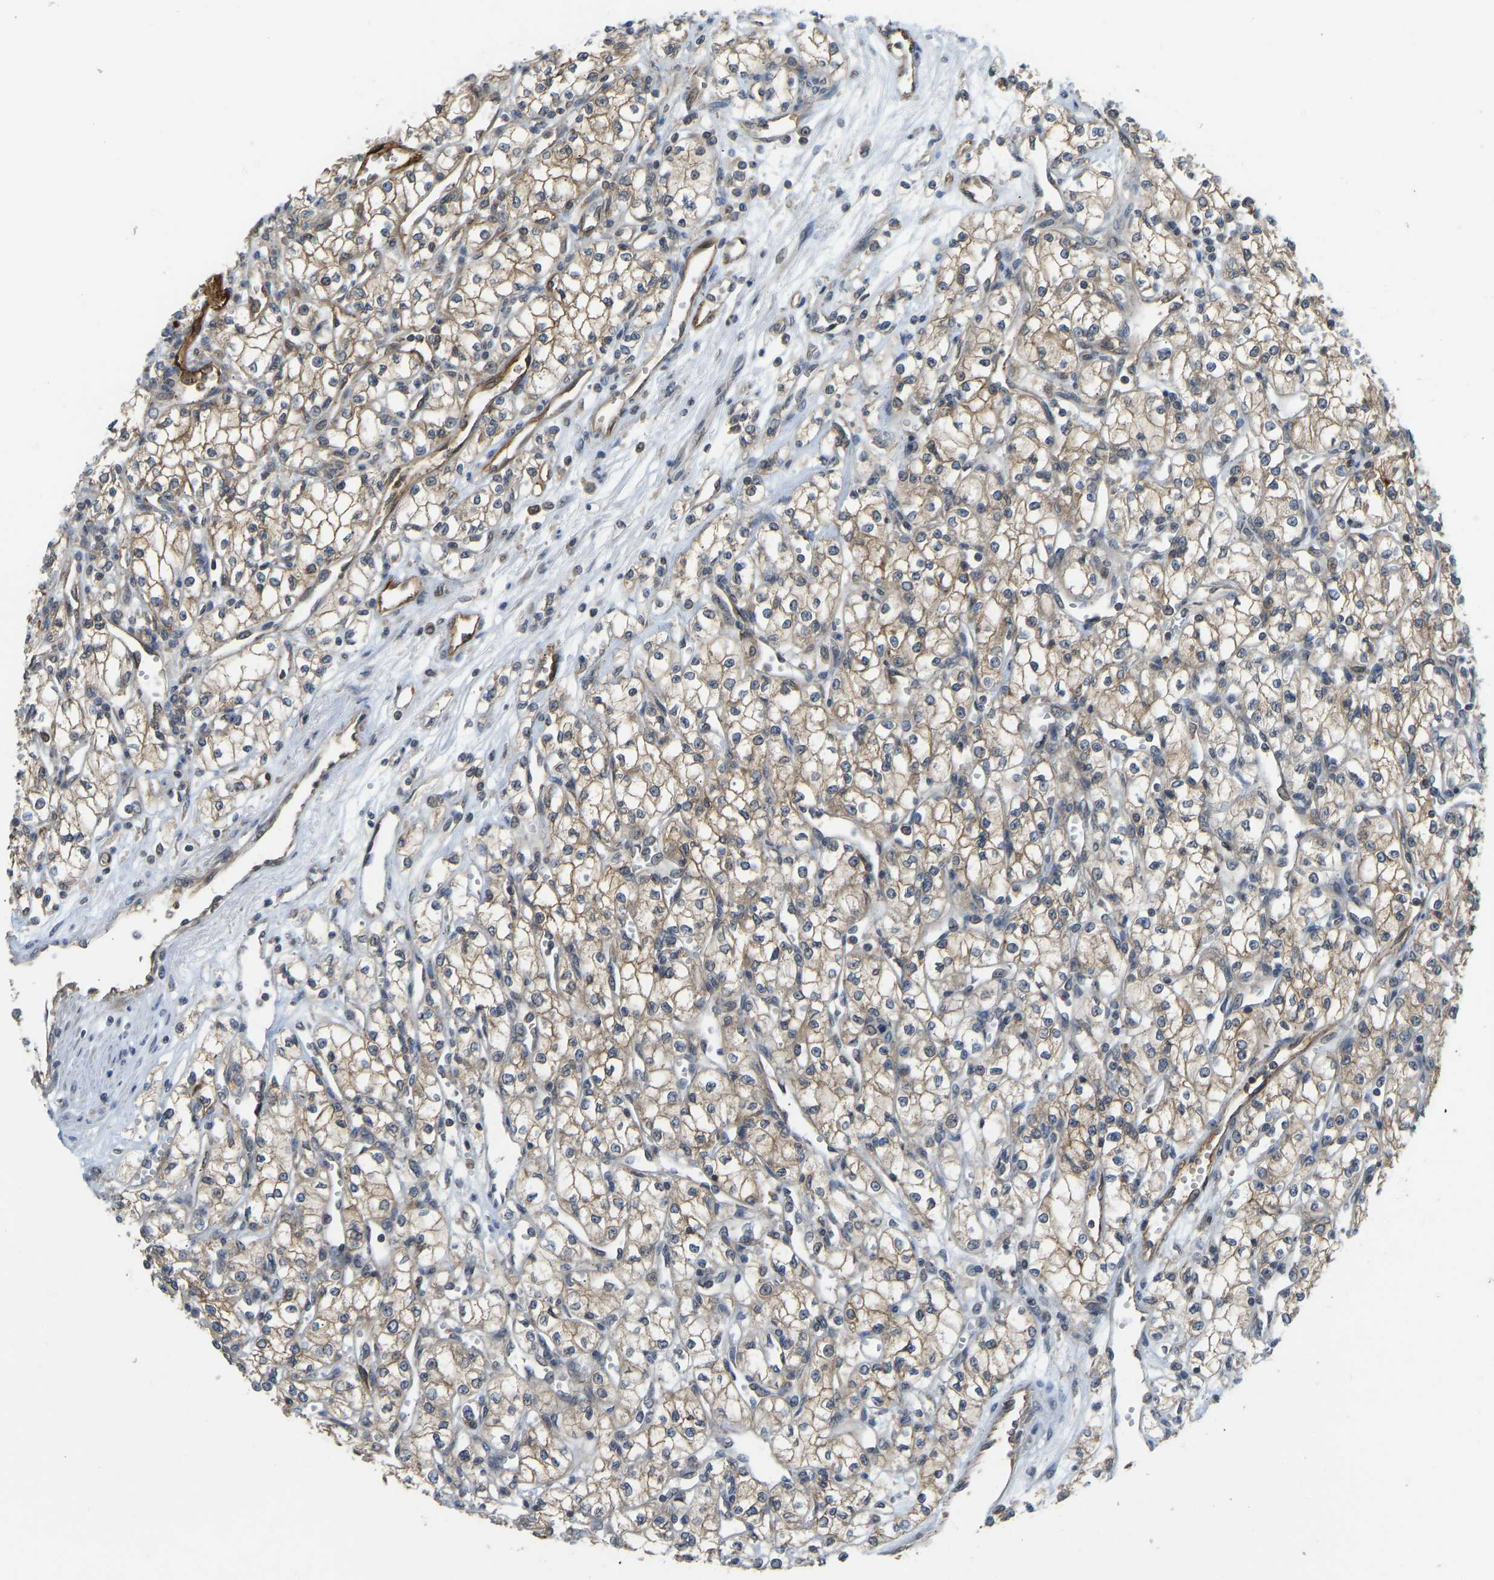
{"staining": {"intensity": "moderate", "quantity": ">75%", "location": "cytoplasmic/membranous"}, "tissue": "renal cancer", "cell_type": "Tumor cells", "image_type": "cancer", "snomed": [{"axis": "morphology", "description": "Adenocarcinoma, NOS"}, {"axis": "topography", "description": "Kidney"}], "caption": "Immunohistochemical staining of renal adenocarcinoma displays medium levels of moderate cytoplasmic/membranous staining in about >75% of tumor cells.", "gene": "CCT8", "patient": {"sex": "male", "age": 59}}